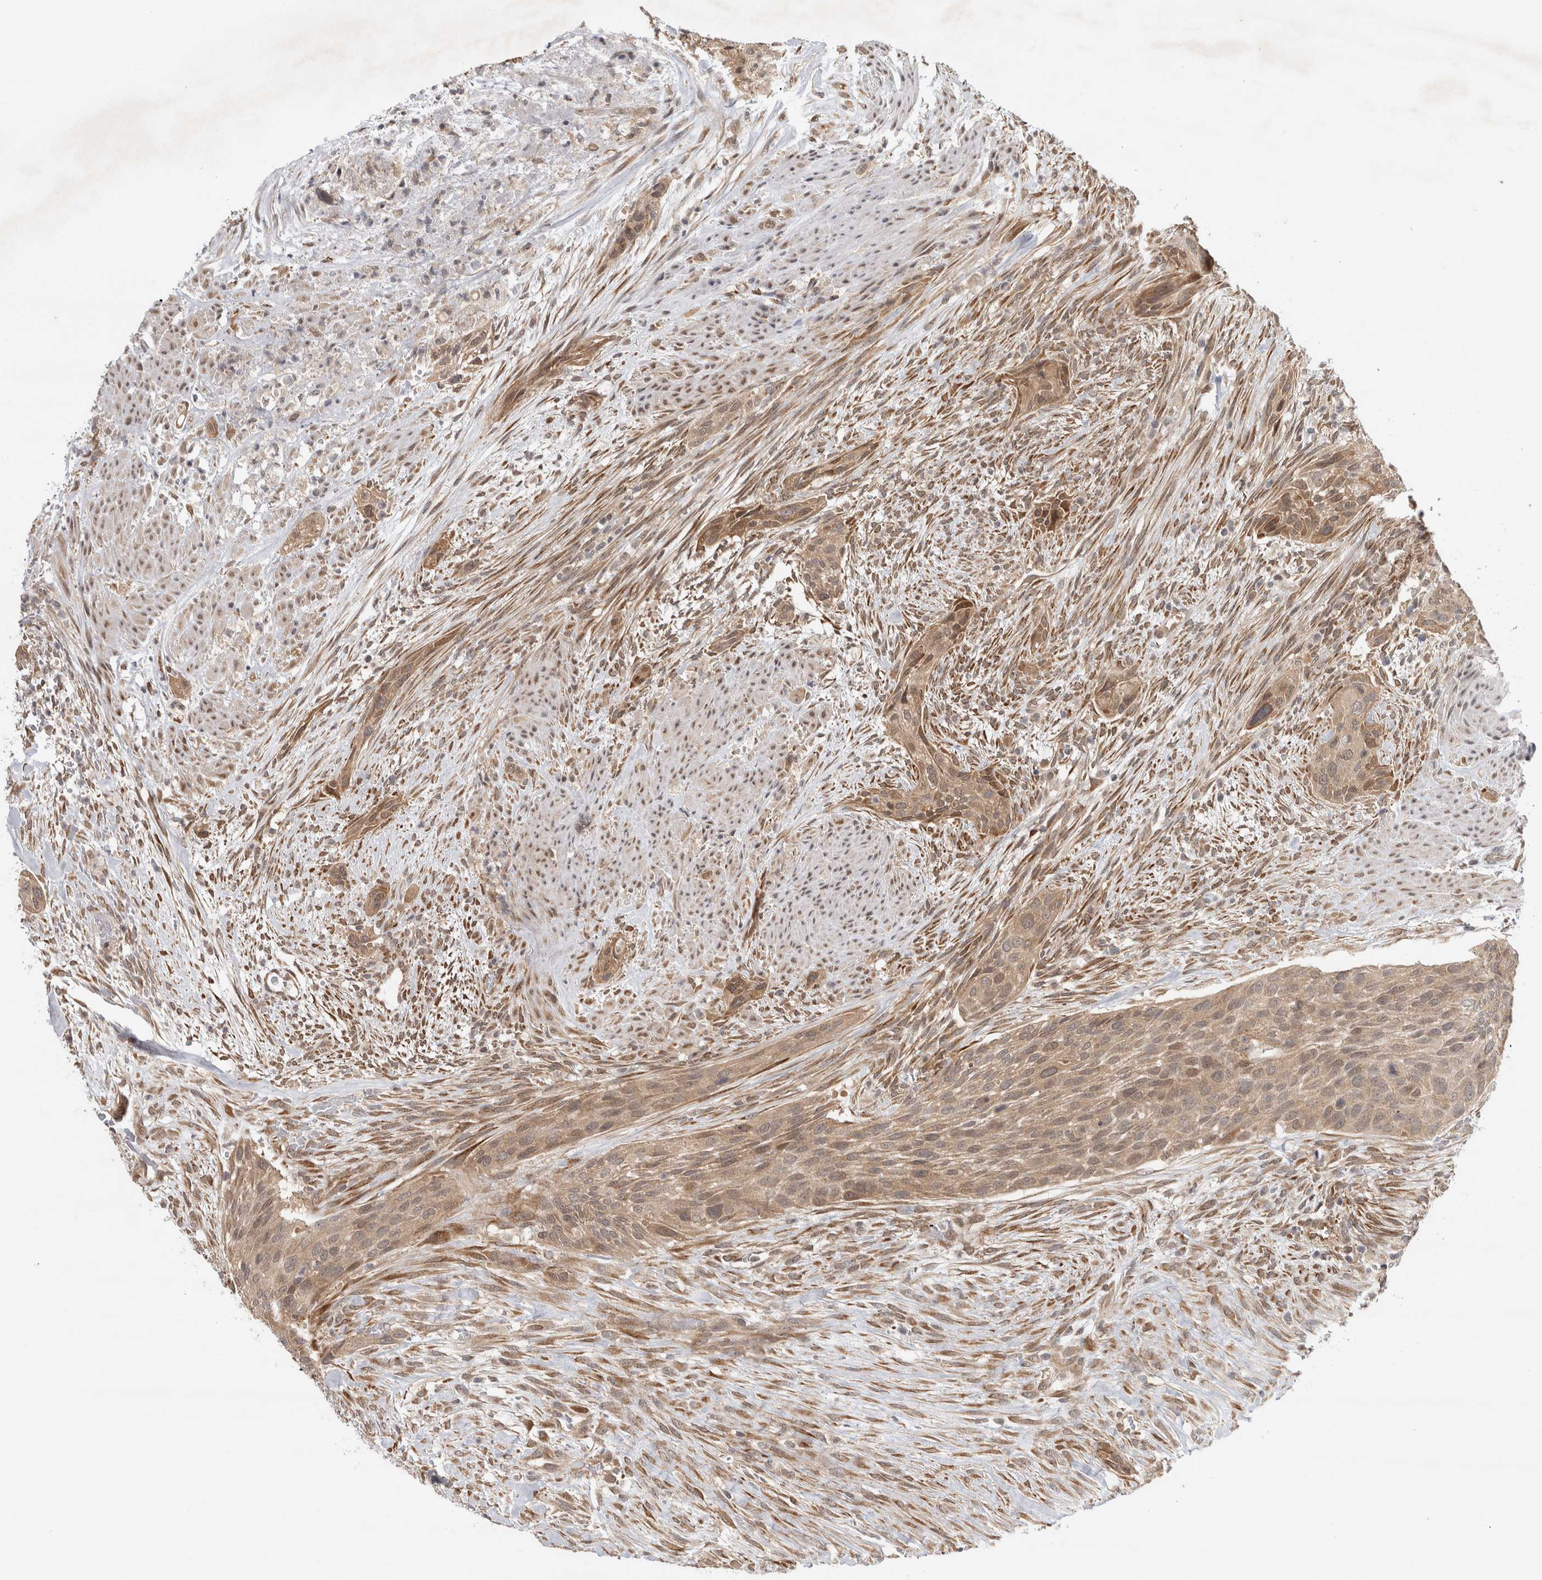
{"staining": {"intensity": "moderate", "quantity": ">75%", "location": "cytoplasmic/membranous,nuclear"}, "tissue": "urothelial cancer", "cell_type": "Tumor cells", "image_type": "cancer", "snomed": [{"axis": "morphology", "description": "Urothelial carcinoma, High grade"}, {"axis": "topography", "description": "Urinary bladder"}], "caption": "Protein expression analysis of human urothelial carcinoma (high-grade) reveals moderate cytoplasmic/membranous and nuclear expression in approximately >75% of tumor cells.", "gene": "ZNF318", "patient": {"sex": "male", "age": 35}}